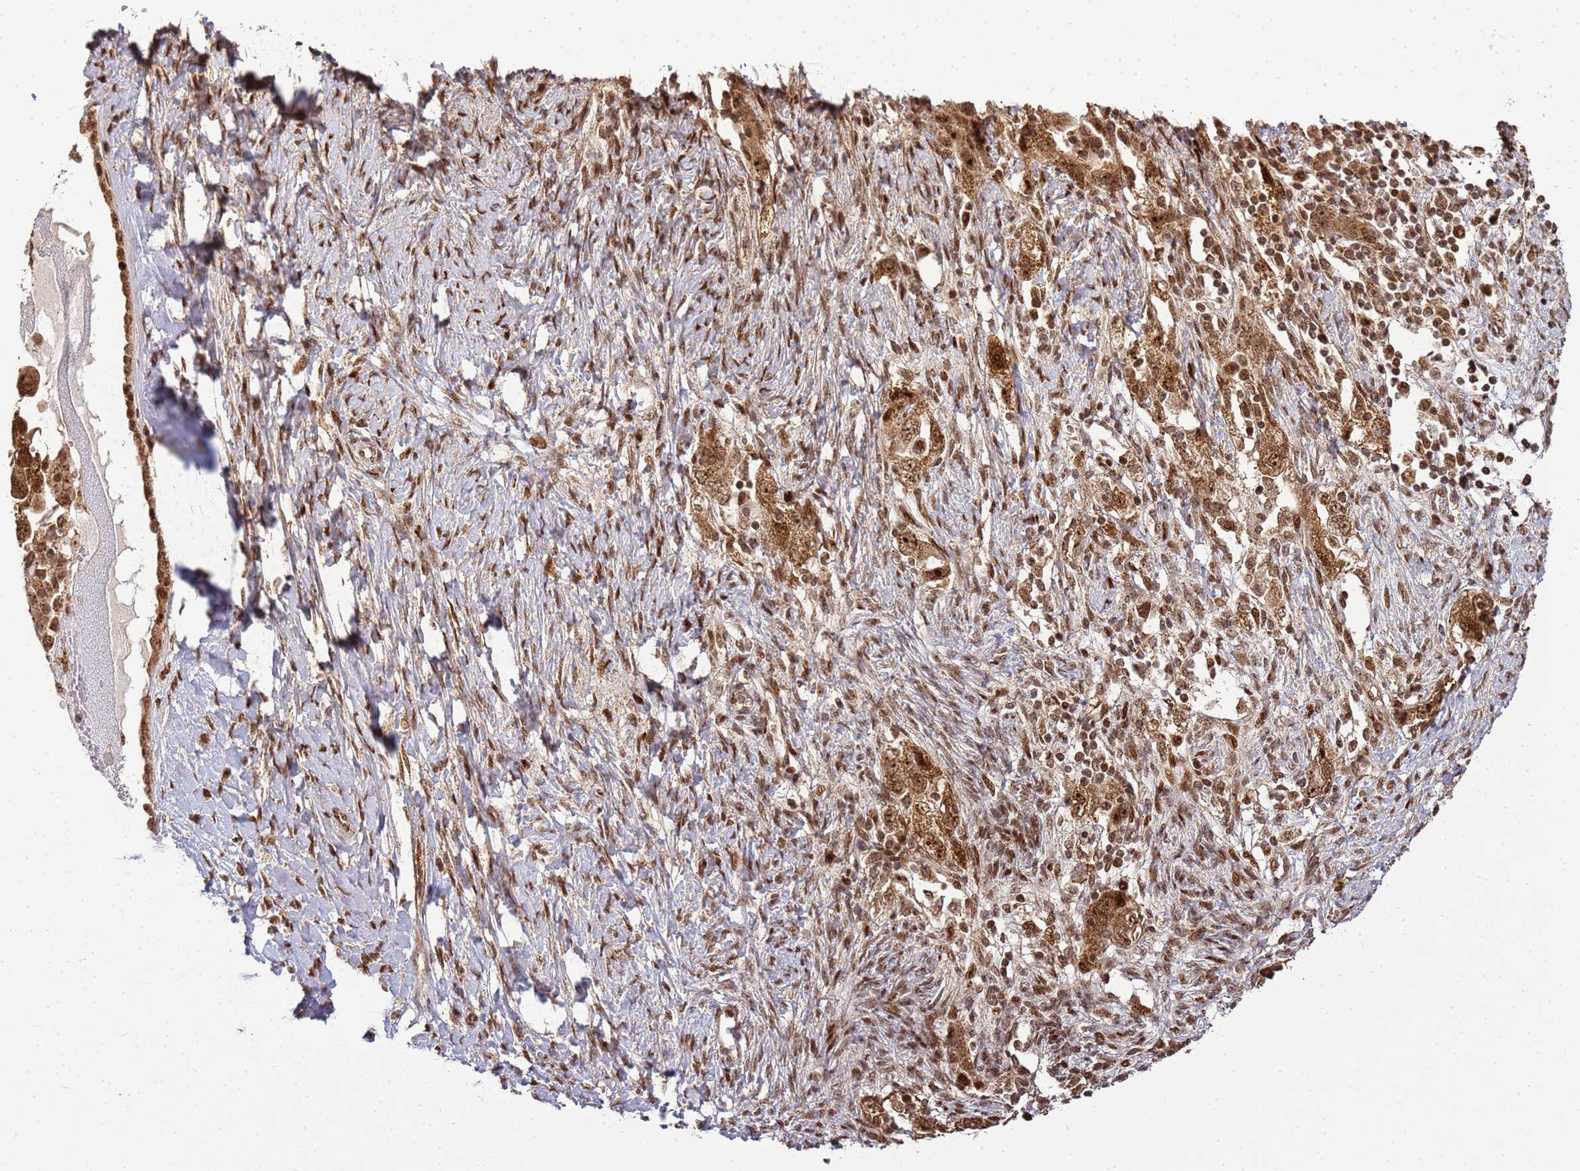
{"staining": {"intensity": "strong", "quantity": ">75%", "location": "cytoplasmic/membranous,nuclear"}, "tissue": "ovarian cancer", "cell_type": "Tumor cells", "image_type": "cancer", "snomed": [{"axis": "morphology", "description": "Carcinoma, NOS"}, {"axis": "morphology", "description": "Cystadenocarcinoma, serous, NOS"}, {"axis": "topography", "description": "Ovary"}], "caption": "Approximately >75% of tumor cells in carcinoma (ovarian) demonstrate strong cytoplasmic/membranous and nuclear protein staining as visualized by brown immunohistochemical staining.", "gene": "PEX14", "patient": {"sex": "female", "age": 69}}